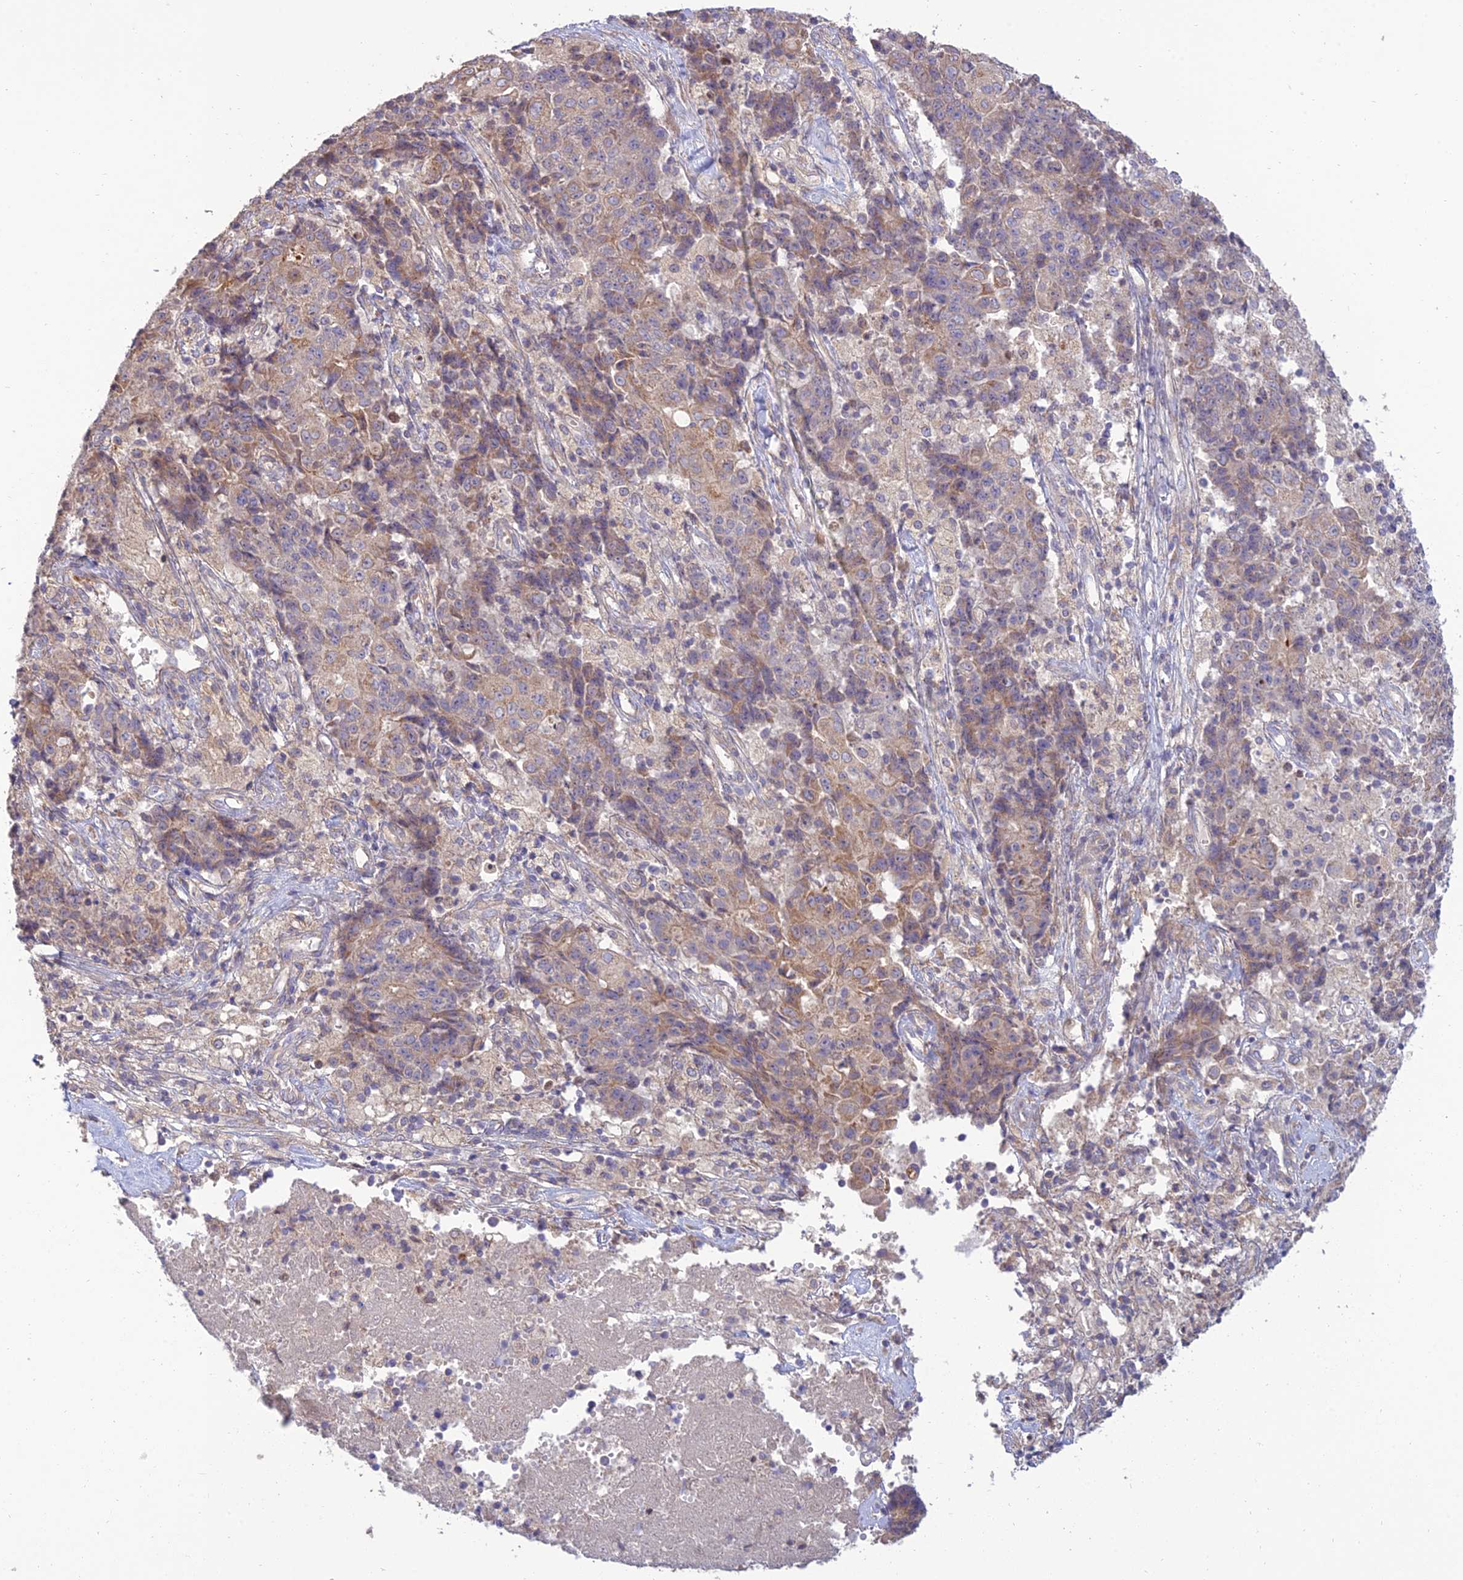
{"staining": {"intensity": "moderate", "quantity": "<25%", "location": "cytoplasmic/membranous"}, "tissue": "ovarian cancer", "cell_type": "Tumor cells", "image_type": "cancer", "snomed": [{"axis": "morphology", "description": "Carcinoma, endometroid"}, {"axis": "topography", "description": "Ovary"}], "caption": "Immunohistochemical staining of human endometroid carcinoma (ovarian) exhibits low levels of moderate cytoplasmic/membranous protein staining in approximately <25% of tumor cells.", "gene": "C3orf20", "patient": {"sex": "female", "age": 42}}